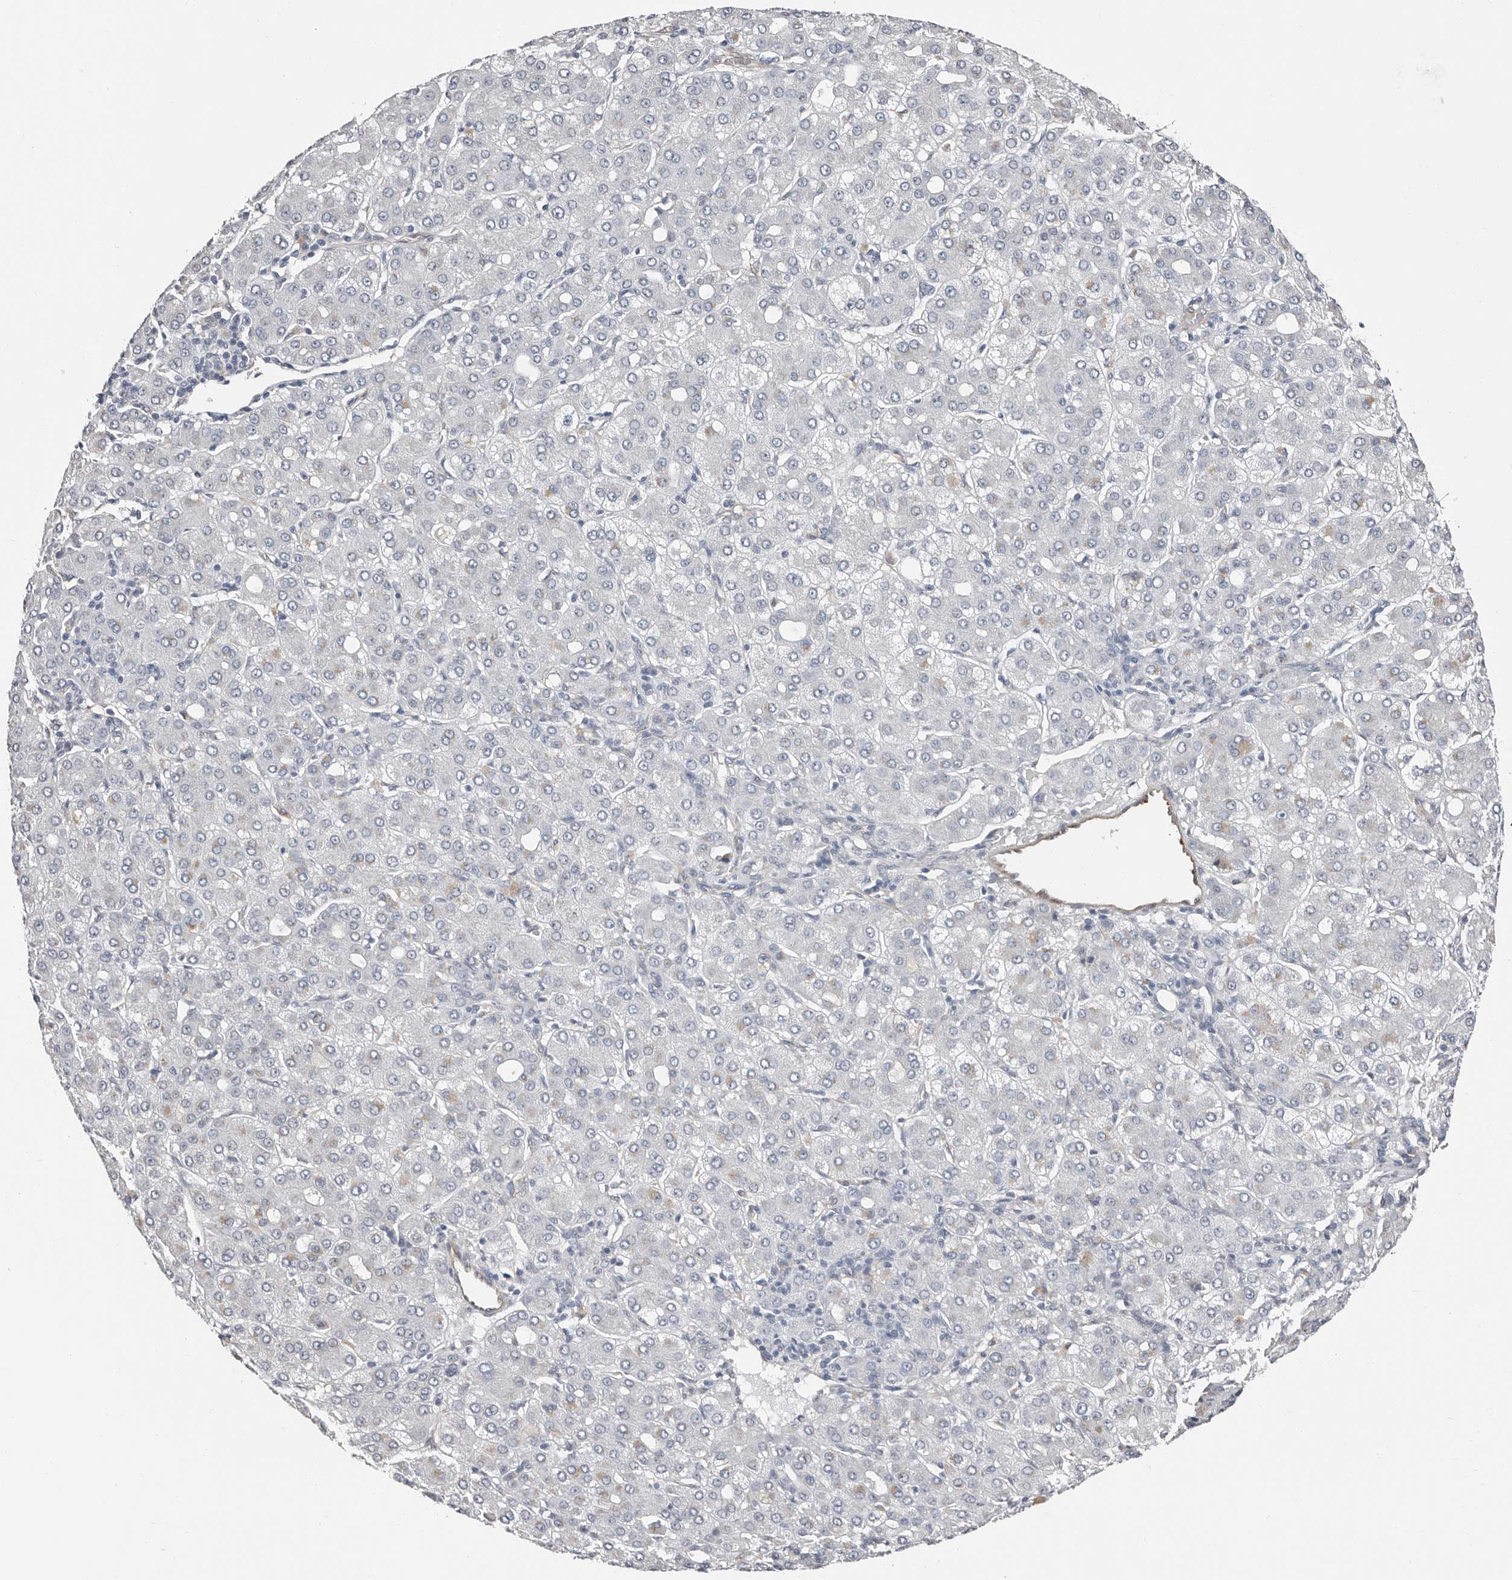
{"staining": {"intensity": "negative", "quantity": "none", "location": "none"}, "tissue": "liver cancer", "cell_type": "Tumor cells", "image_type": "cancer", "snomed": [{"axis": "morphology", "description": "Carcinoma, Hepatocellular, NOS"}, {"axis": "topography", "description": "Liver"}], "caption": "High power microscopy image of an immunohistochemistry (IHC) histopathology image of liver cancer (hepatocellular carcinoma), revealing no significant staining in tumor cells.", "gene": "ASRGL1", "patient": {"sex": "male", "age": 65}}